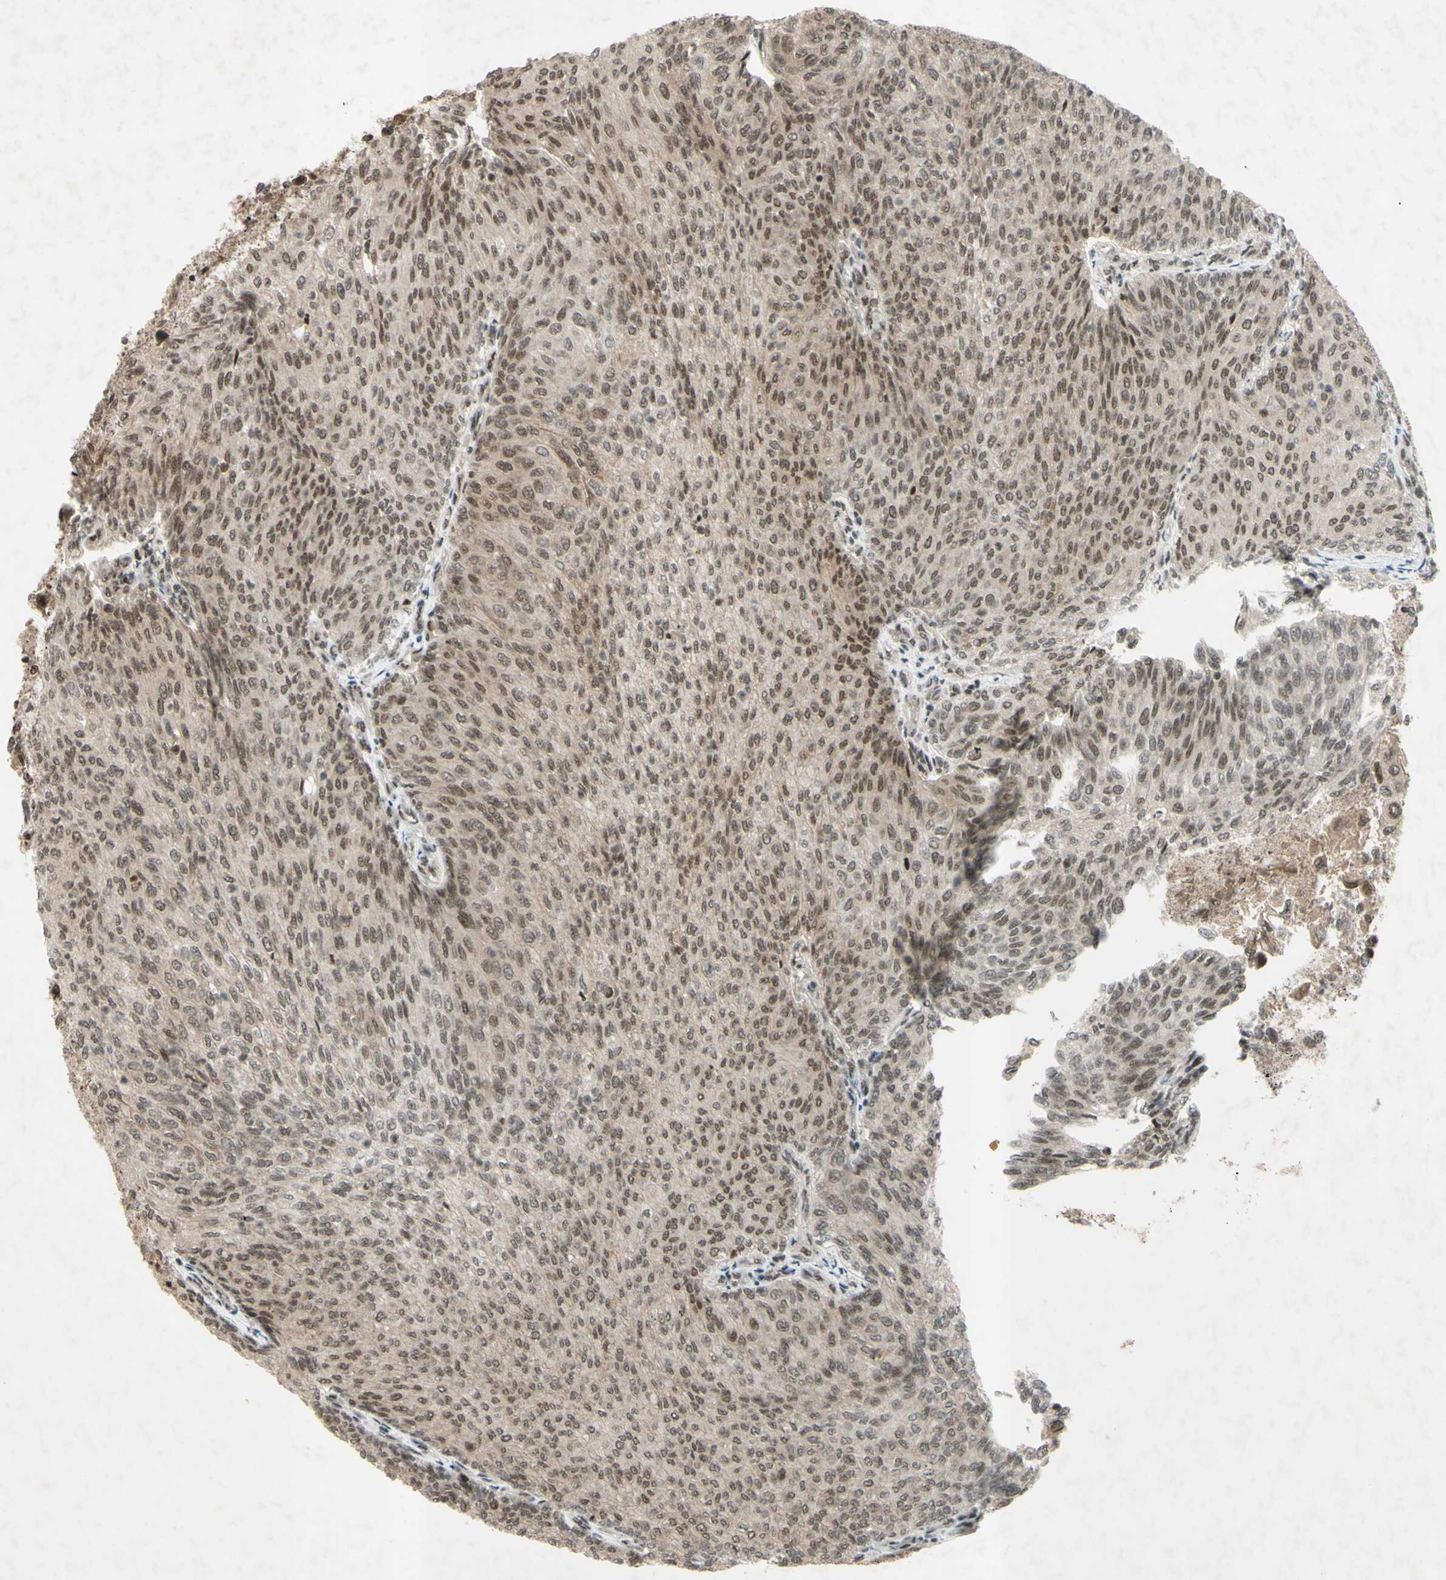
{"staining": {"intensity": "weak", "quantity": "25%-75%", "location": "nuclear"}, "tissue": "urothelial cancer", "cell_type": "Tumor cells", "image_type": "cancer", "snomed": [{"axis": "morphology", "description": "Urothelial carcinoma, Low grade"}, {"axis": "topography", "description": "Urinary bladder"}], "caption": "Immunohistochemistry of human low-grade urothelial carcinoma demonstrates low levels of weak nuclear expression in approximately 25%-75% of tumor cells.", "gene": "SNW1", "patient": {"sex": "female", "age": 79}}